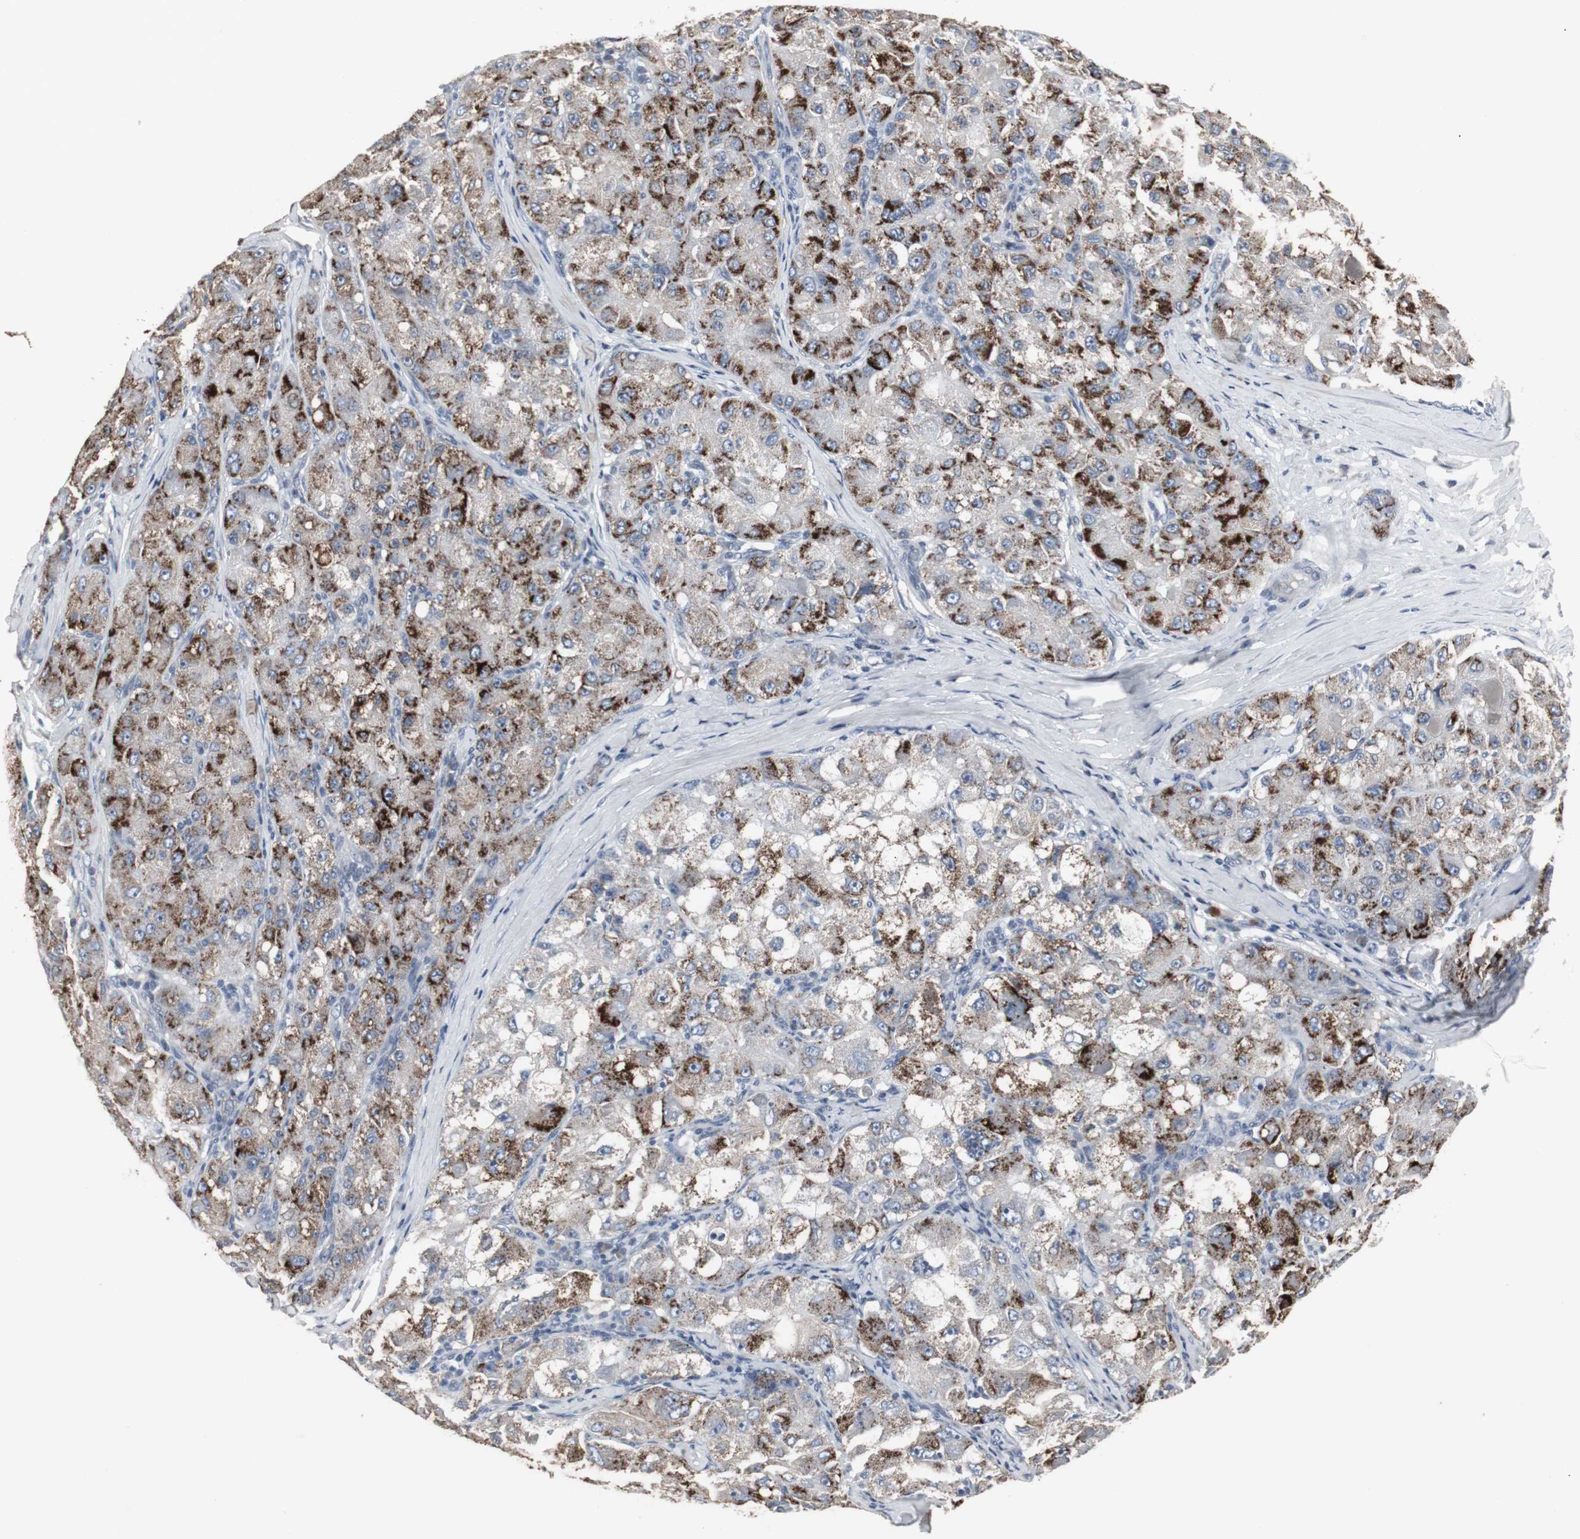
{"staining": {"intensity": "strong", "quantity": "<25%", "location": "cytoplasmic/membranous"}, "tissue": "liver cancer", "cell_type": "Tumor cells", "image_type": "cancer", "snomed": [{"axis": "morphology", "description": "Carcinoma, Hepatocellular, NOS"}, {"axis": "topography", "description": "Liver"}], "caption": "Liver cancer (hepatocellular carcinoma) tissue reveals strong cytoplasmic/membranous positivity in approximately <25% of tumor cells, visualized by immunohistochemistry.", "gene": "ACAA1", "patient": {"sex": "male", "age": 80}}